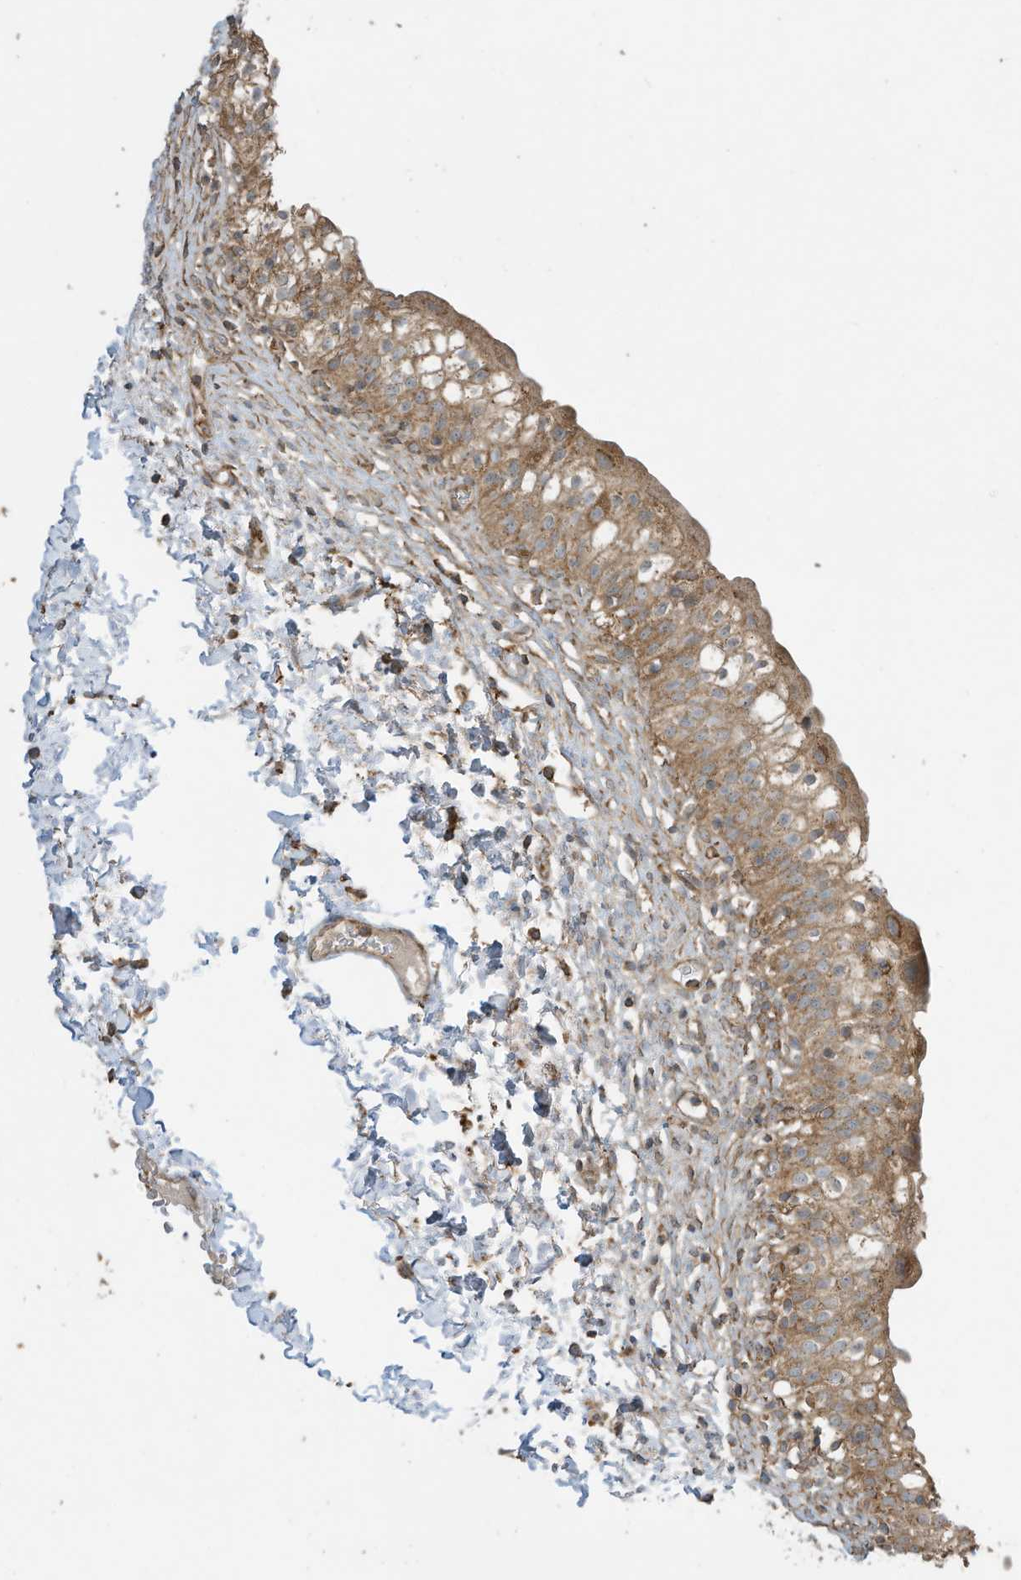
{"staining": {"intensity": "moderate", "quantity": ">75%", "location": "cytoplasmic/membranous"}, "tissue": "urinary bladder", "cell_type": "Urothelial cells", "image_type": "normal", "snomed": [{"axis": "morphology", "description": "Normal tissue, NOS"}, {"axis": "topography", "description": "Urinary bladder"}], "caption": "Immunohistochemistry staining of benign urinary bladder, which demonstrates medium levels of moderate cytoplasmic/membranous staining in about >75% of urothelial cells indicating moderate cytoplasmic/membranous protein staining. The staining was performed using DAB (3,3'-diaminobenzidine) (brown) for protein detection and nuclei were counterstained in hematoxylin (blue).", "gene": "CGAS", "patient": {"sex": "male", "age": 55}}